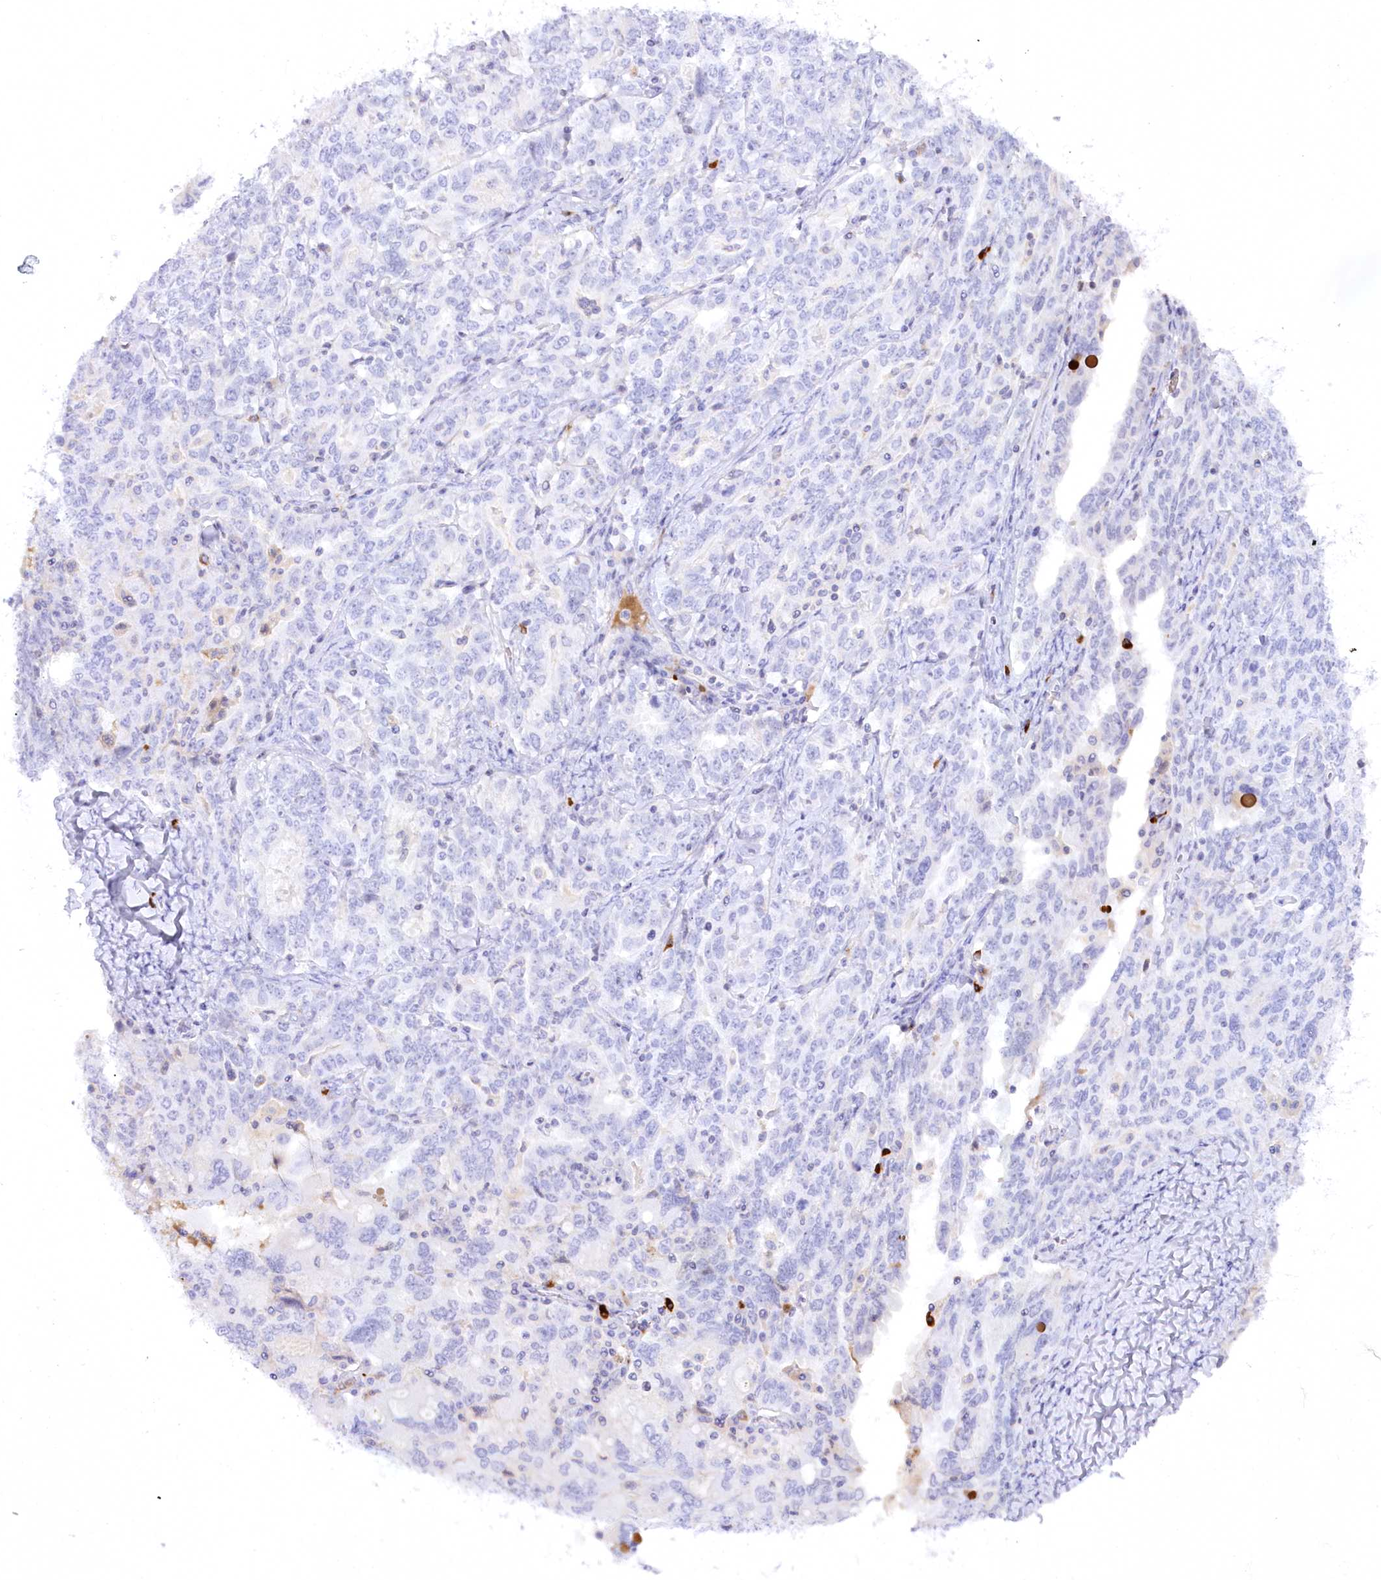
{"staining": {"intensity": "negative", "quantity": "none", "location": "none"}, "tissue": "ovarian cancer", "cell_type": "Tumor cells", "image_type": "cancer", "snomed": [{"axis": "morphology", "description": "Carcinoma, endometroid"}, {"axis": "topography", "description": "Ovary"}], "caption": "The micrograph demonstrates no staining of tumor cells in endometroid carcinoma (ovarian). (Brightfield microscopy of DAB IHC at high magnification).", "gene": "MYOZ1", "patient": {"sex": "female", "age": 62}}